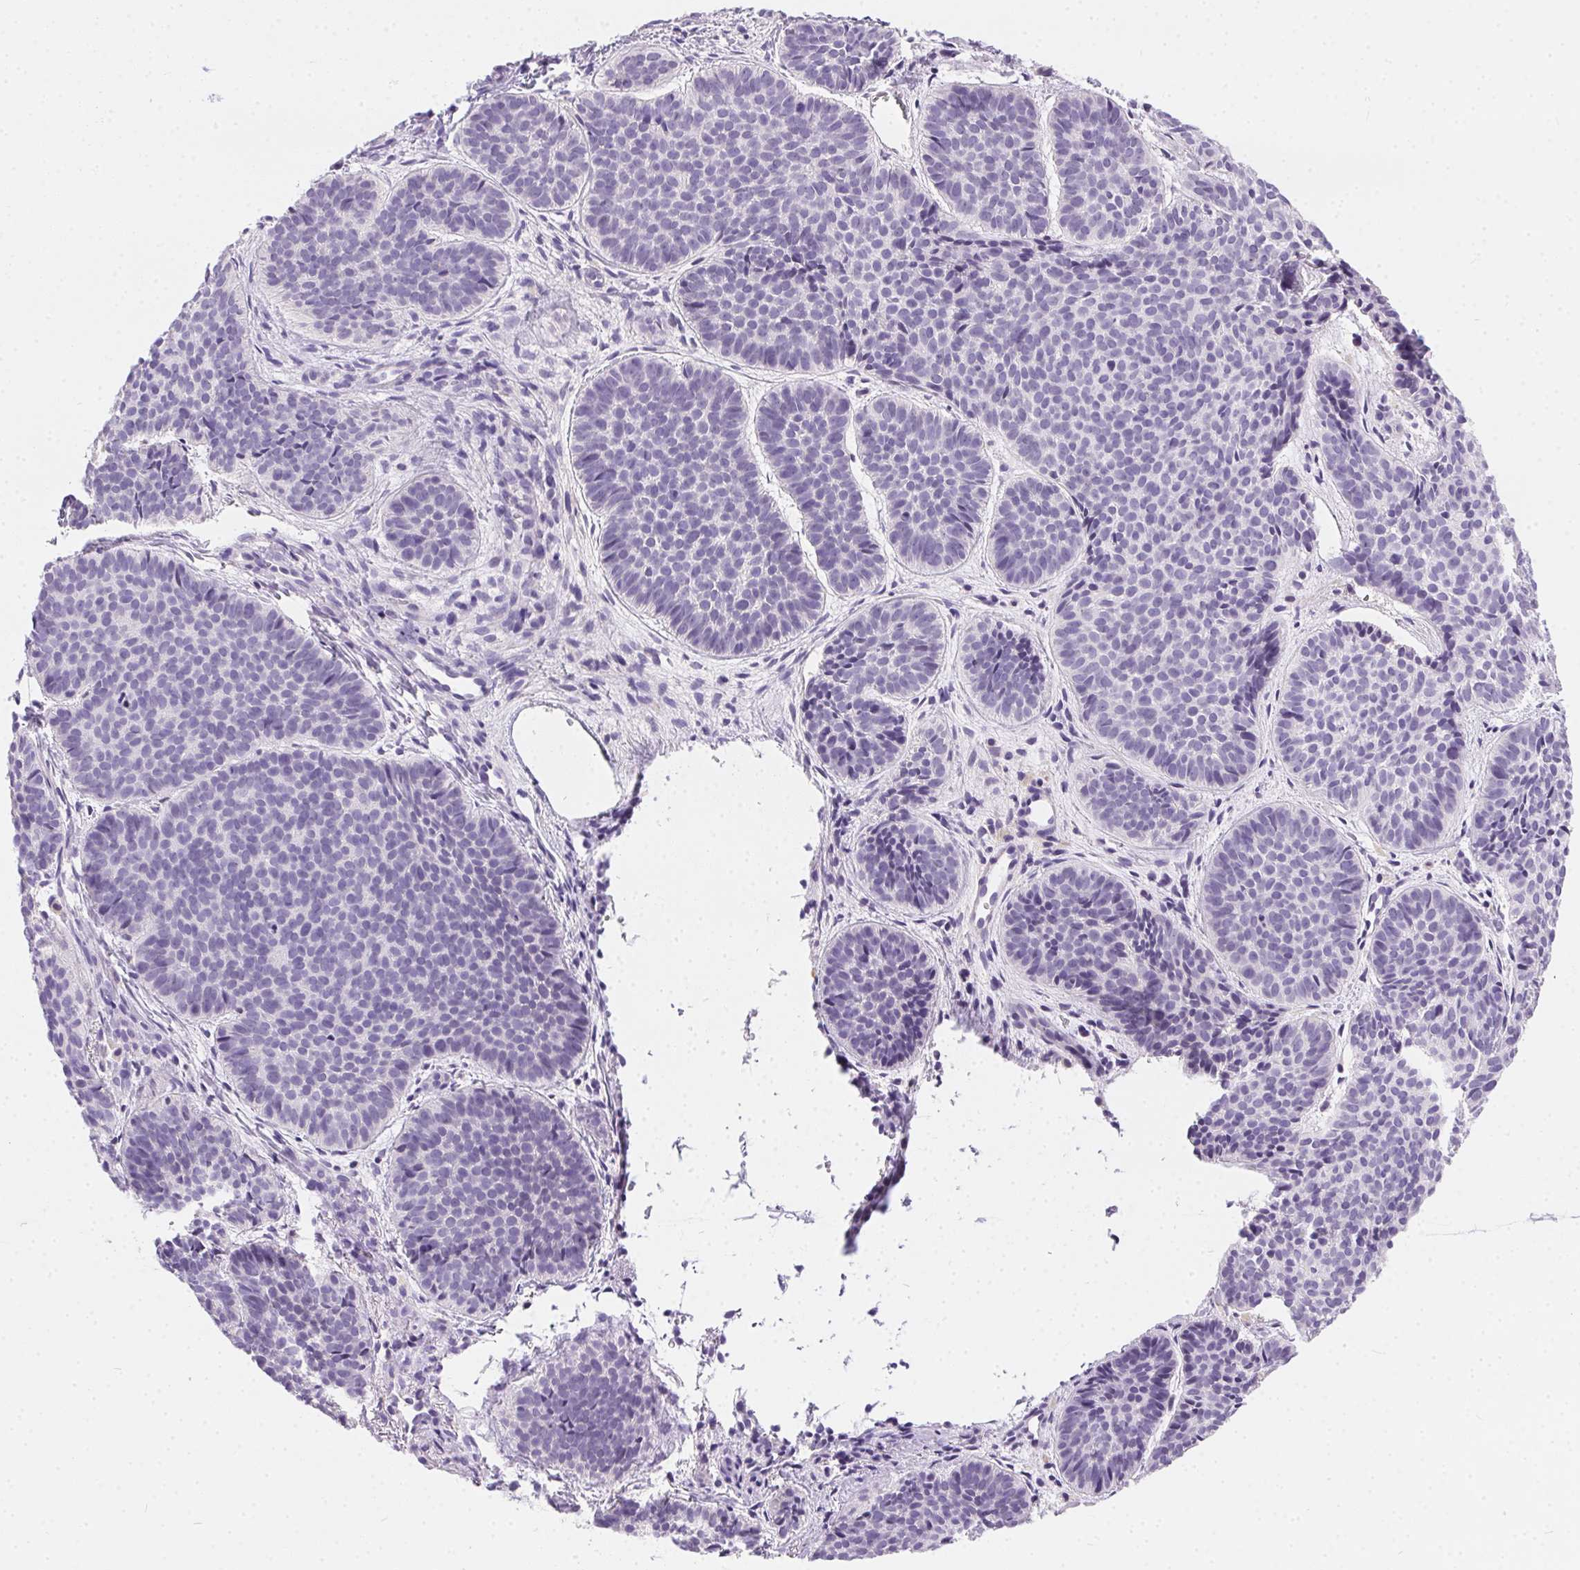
{"staining": {"intensity": "negative", "quantity": "none", "location": "none"}, "tissue": "skin cancer", "cell_type": "Tumor cells", "image_type": "cancer", "snomed": [{"axis": "morphology", "description": "Basal cell carcinoma"}, {"axis": "topography", "description": "Skin"}], "caption": "A histopathology image of human skin cancer is negative for staining in tumor cells.", "gene": "SSTR4", "patient": {"sex": "male", "age": 57}}